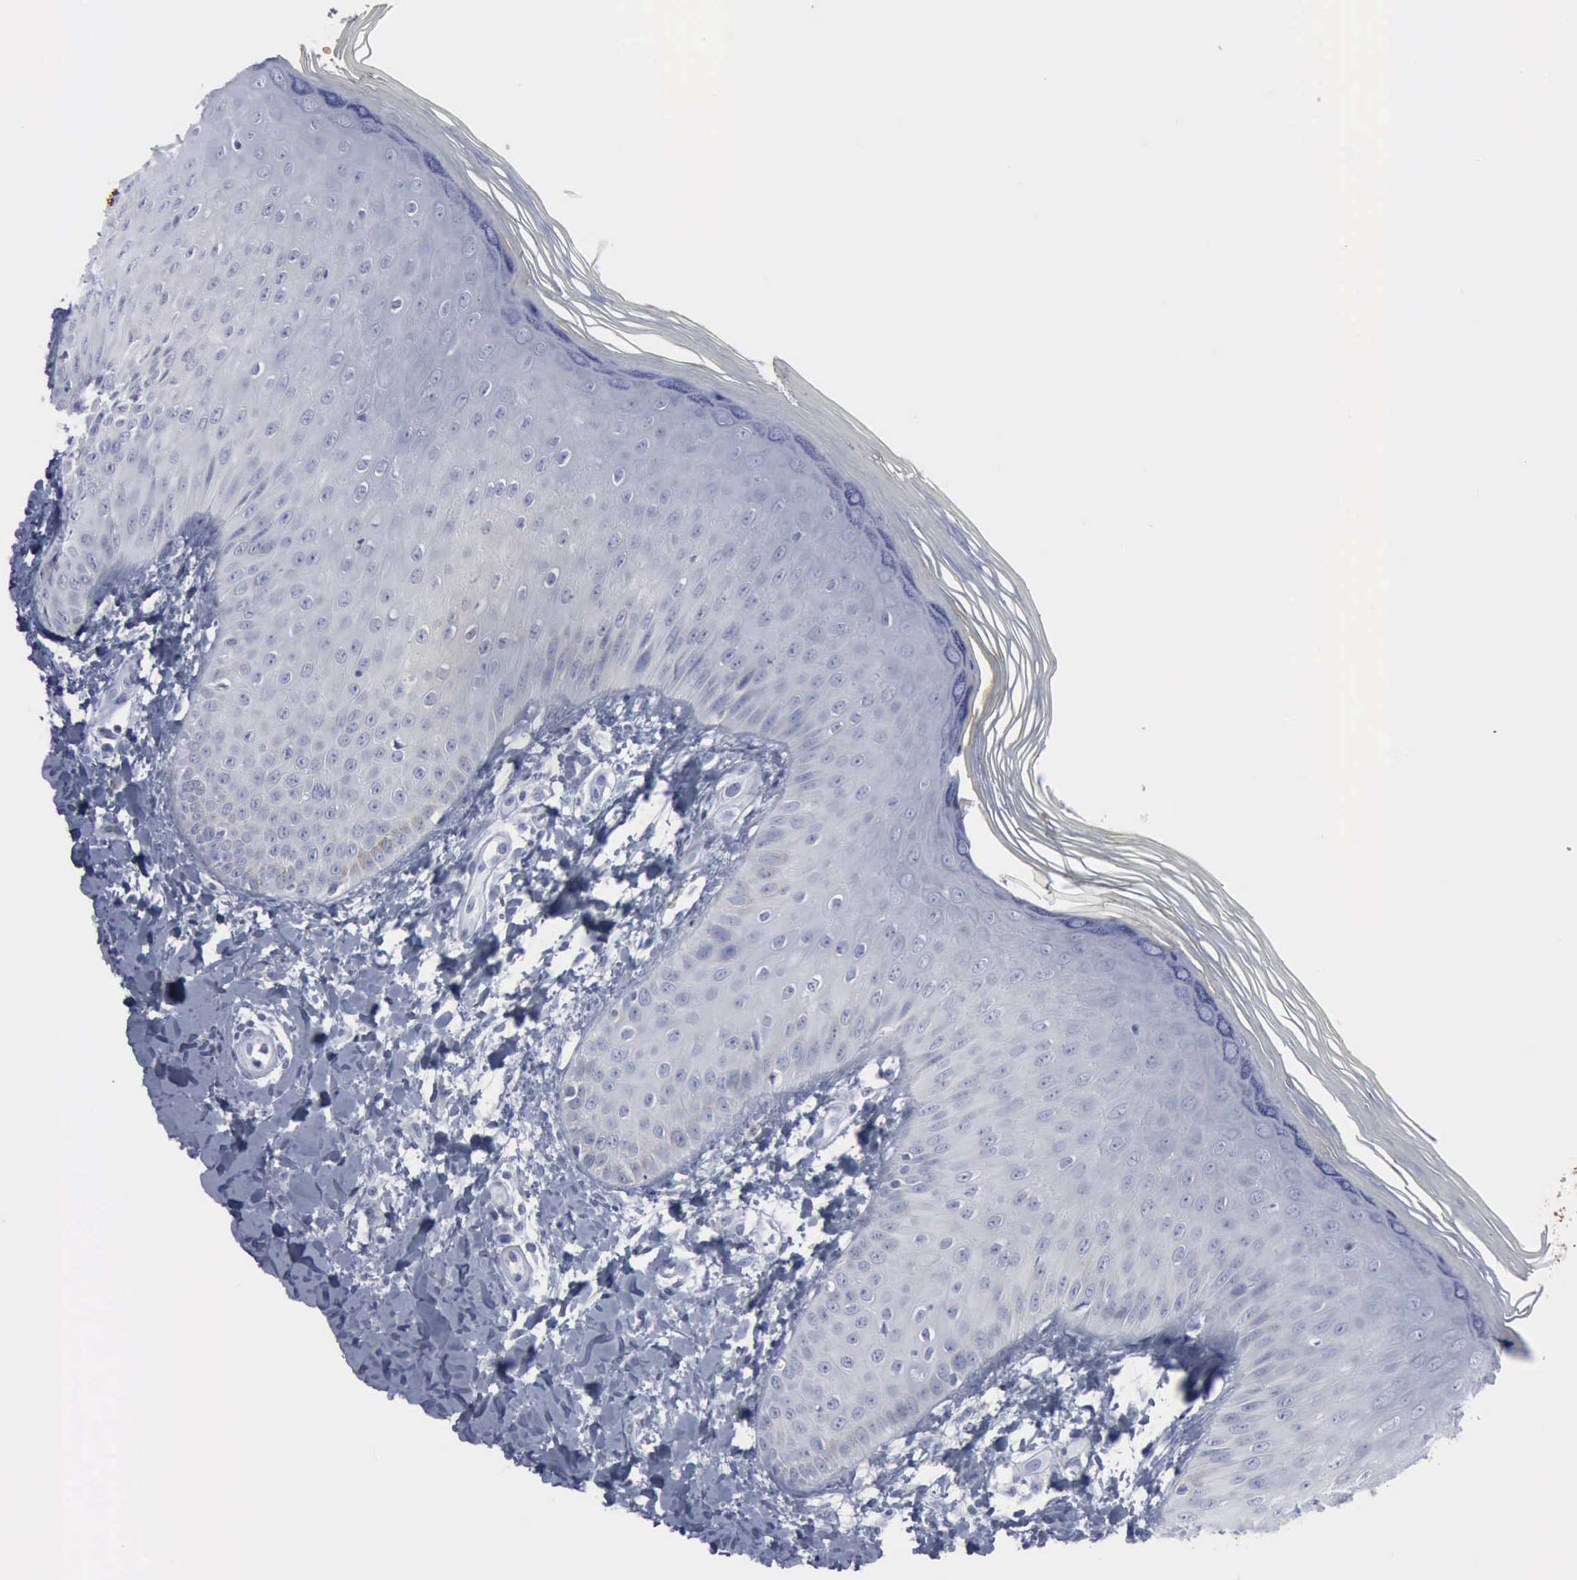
{"staining": {"intensity": "negative", "quantity": "none", "location": "none"}, "tissue": "skin", "cell_type": "Epidermal cells", "image_type": "normal", "snomed": [{"axis": "morphology", "description": "Normal tissue, NOS"}, {"axis": "morphology", "description": "Inflammation, NOS"}, {"axis": "topography", "description": "Soft tissue"}, {"axis": "topography", "description": "Anal"}], "caption": "DAB (3,3'-diaminobenzidine) immunohistochemical staining of unremarkable human skin displays no significant positivity in epidermal cells. The staining was performed using DAB (3,3'-diaminobenzidine) to visualize the protein expression in brown, while the nuclei were stained in blue with hematoxylin (Magnification: 20x).", "gene": "TGFB1", "patient": {"sex": "female", "age": 15}}